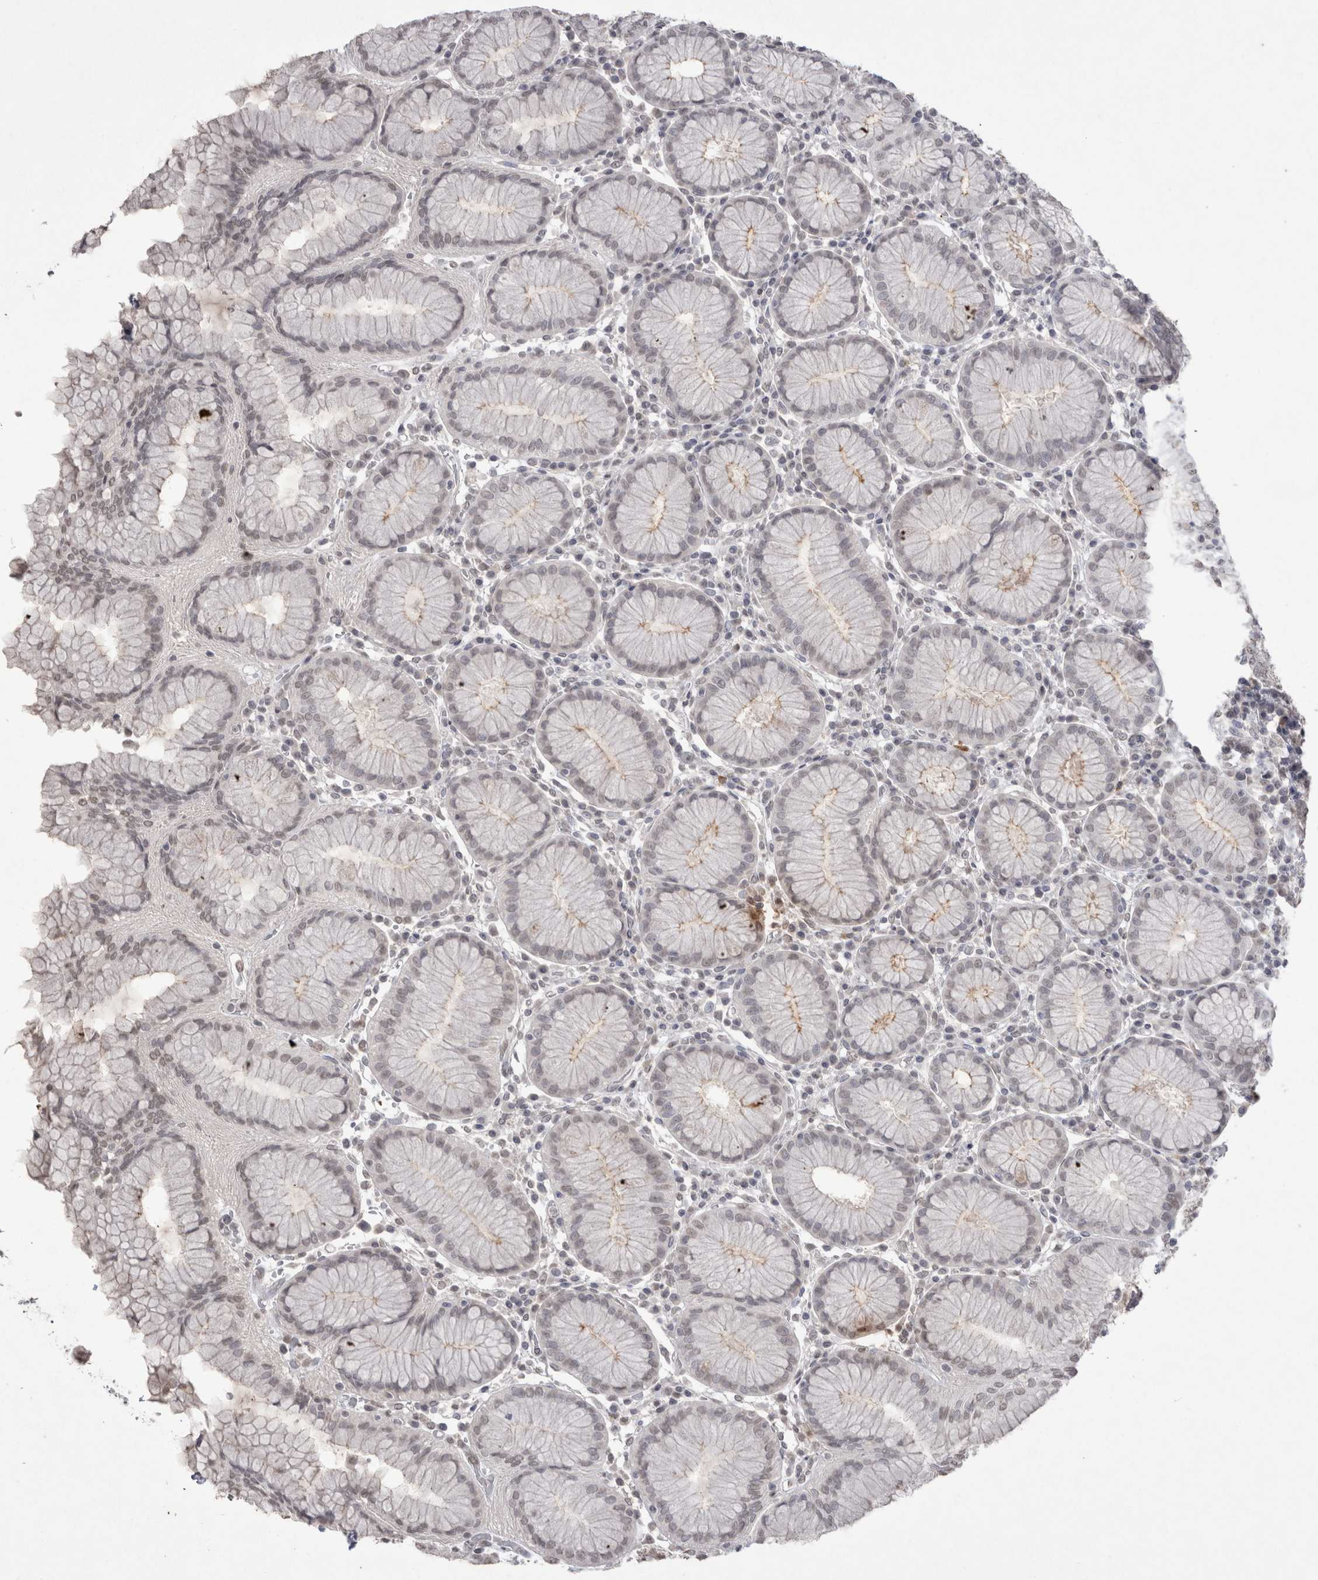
{"staining": {"intensity": "moderate", "quantity": "<25%", "location": "cytoplasmic/membranous,nuclear"}, "tissue": "stomach", "cell_type": "Glandular cells", "image_type": "normal", "snomed": [{"axis": "morphology", "description": "Normal tissue, NOS"}, {"axis": "topography", "description": "Stomach"}, {"axis": "topography", "description": "Stomach, lower"}], "caption": "Immunohistochemical staining of unremarkable human stomach shows moderate cytoplasmic/membranous,nuclear protein expression in about <25% of glandular cells.", "gene": "DDX4", "patient": {"sex": "female", "age": 56}}